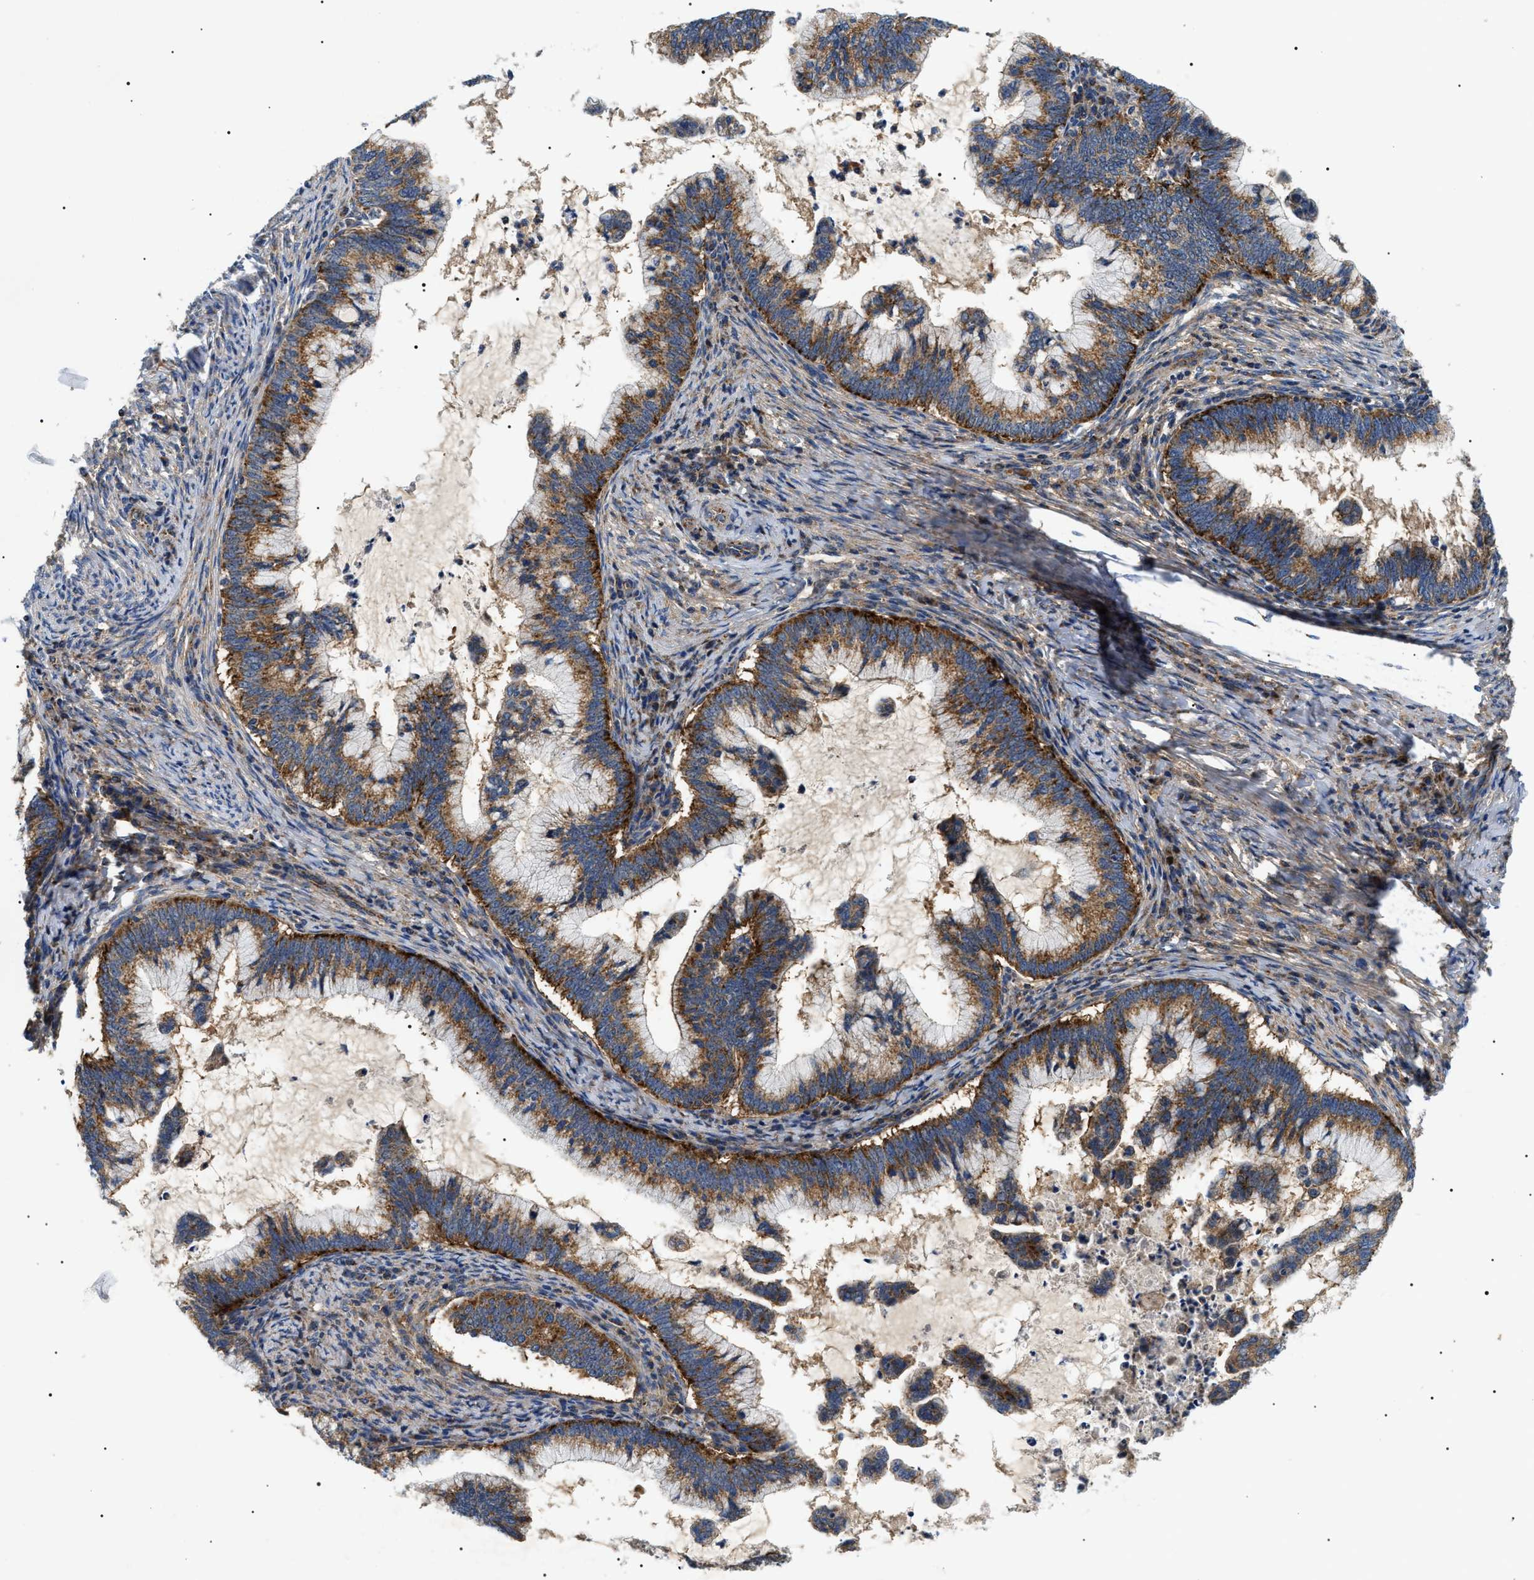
{"staining": {"intensity": "strong", "quantity": ">75%", "location": "cytoplasmic/membranous"}, "tissue": "cervical cancer", "cell_type": "Tumor cells", "image_type": "cancer", "snomed": [{"axis": "morphology", "description": "Adenocarcinoma, NOS"}, {"axis": "topography", "description": "Cervix"}], "caption": "Cervical cancer stained with DAB (3,3'-diaminobenzidine) IHC exhibits high levels of strong cytoplasmic/membranous expression in approximately >75% of tumor cells. (Stains: DAB (3,3'-diaminobenzidine) in brown, nuclei in blue, Microscopy: brightfield microscopy at high magnification).", "gene": "OXSM", "patient": {"sex": "female", "age": 36}}